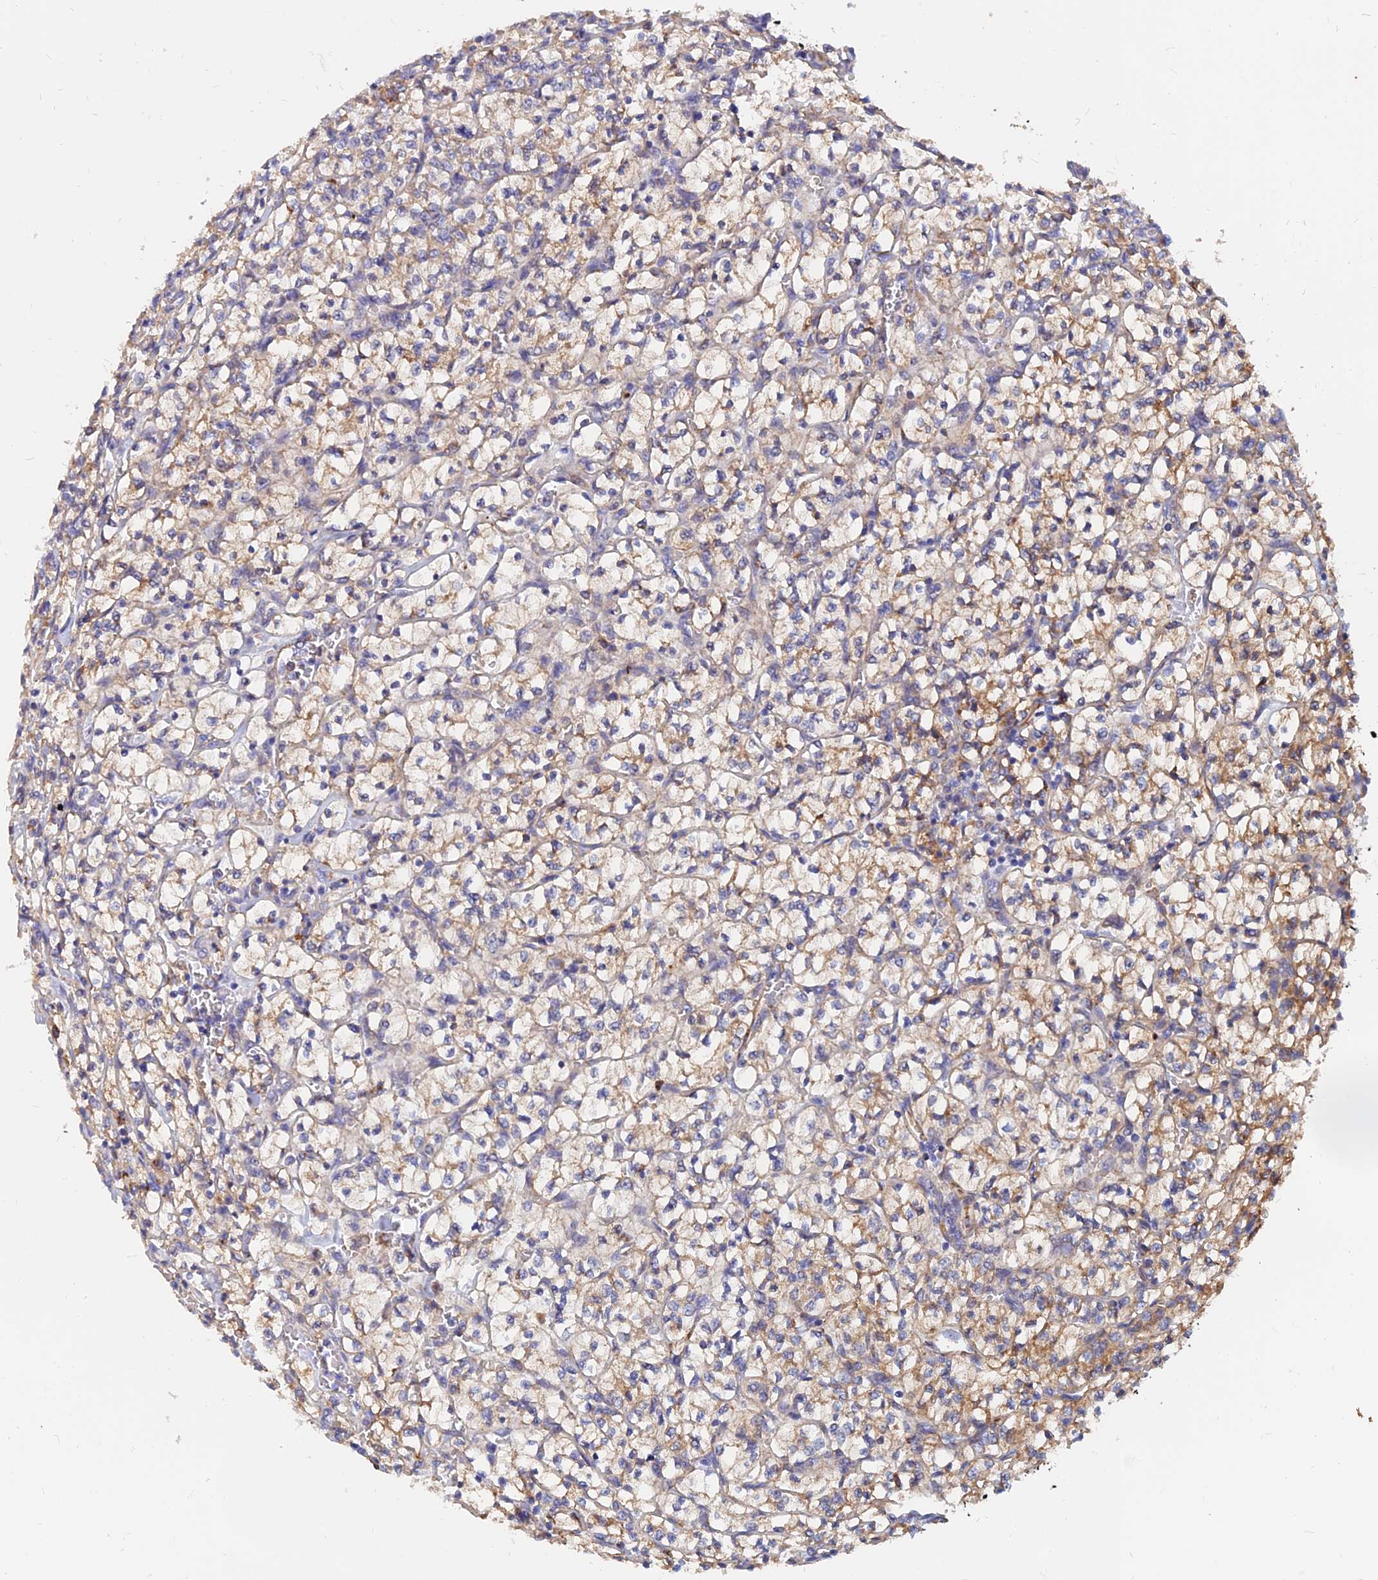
{"staining": {"intensity": "moderate", "quantity": "25%-75%", "location": "cytoplasmic/membranous"}, "tissue": "renal cancer", "cell_type": "Tumor cells", "image_type": "cancer", "snomed": [{"axis": "morphology", "description": "Adenocarcinoma, NOS"}, {"axis": "topography", "description": "Kidney"}], "caption": "Immunohistochemistry (DAB (3,3'-diaminobenzidine)) staining of human renal cancer displays moderate cytoplasmic/membranous protein staining in about 25%-75% of tumor cells. Nuclei are stained in blue.", "gene": "CDK18", "patient": {"sex": "female", "age": 64}}